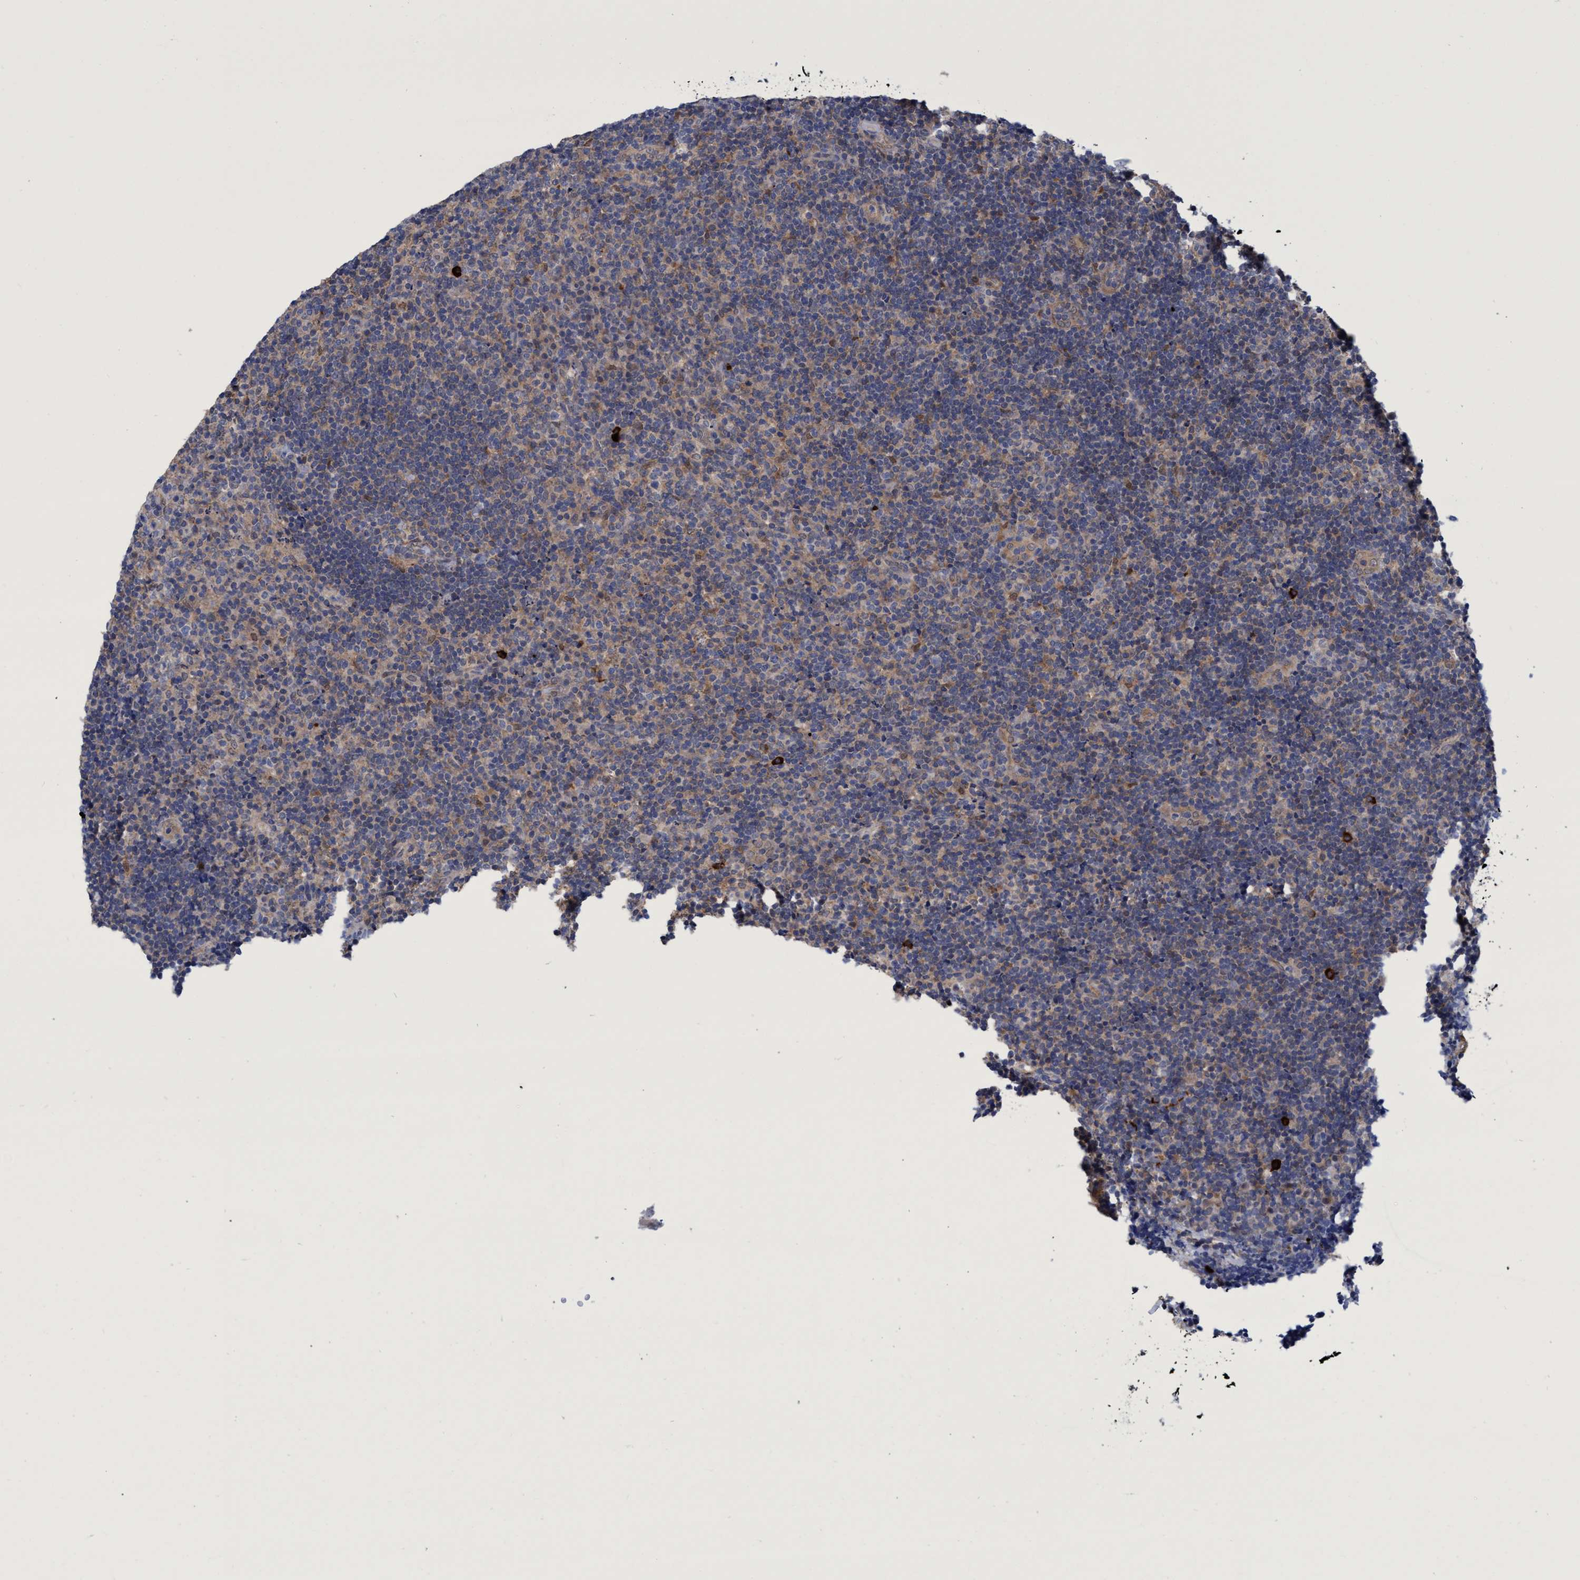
{"staining": {"intensity": "weak", "quantity": "25%-75%", "location": "cytoplasmic/membranous"}, "tissue": "lymphoma", "cell_type": "Tumor cells", "image_type": "cancer", "snomed": [{"axis": "morphology", "description": "Malignant lymphoma, non-Hodgkin's type, High grade"}, {"axis": "topography", "description": "Tonsil"}], "caption": "Malignant lymphoma, non-Hodgkin's type (high-grade) tissue displays weak cytoplasmic/membranous expression in approximately 25%-75% of tumor cells", "gene": "PNPO", "patient": {"sex": "female", "age": 36}}